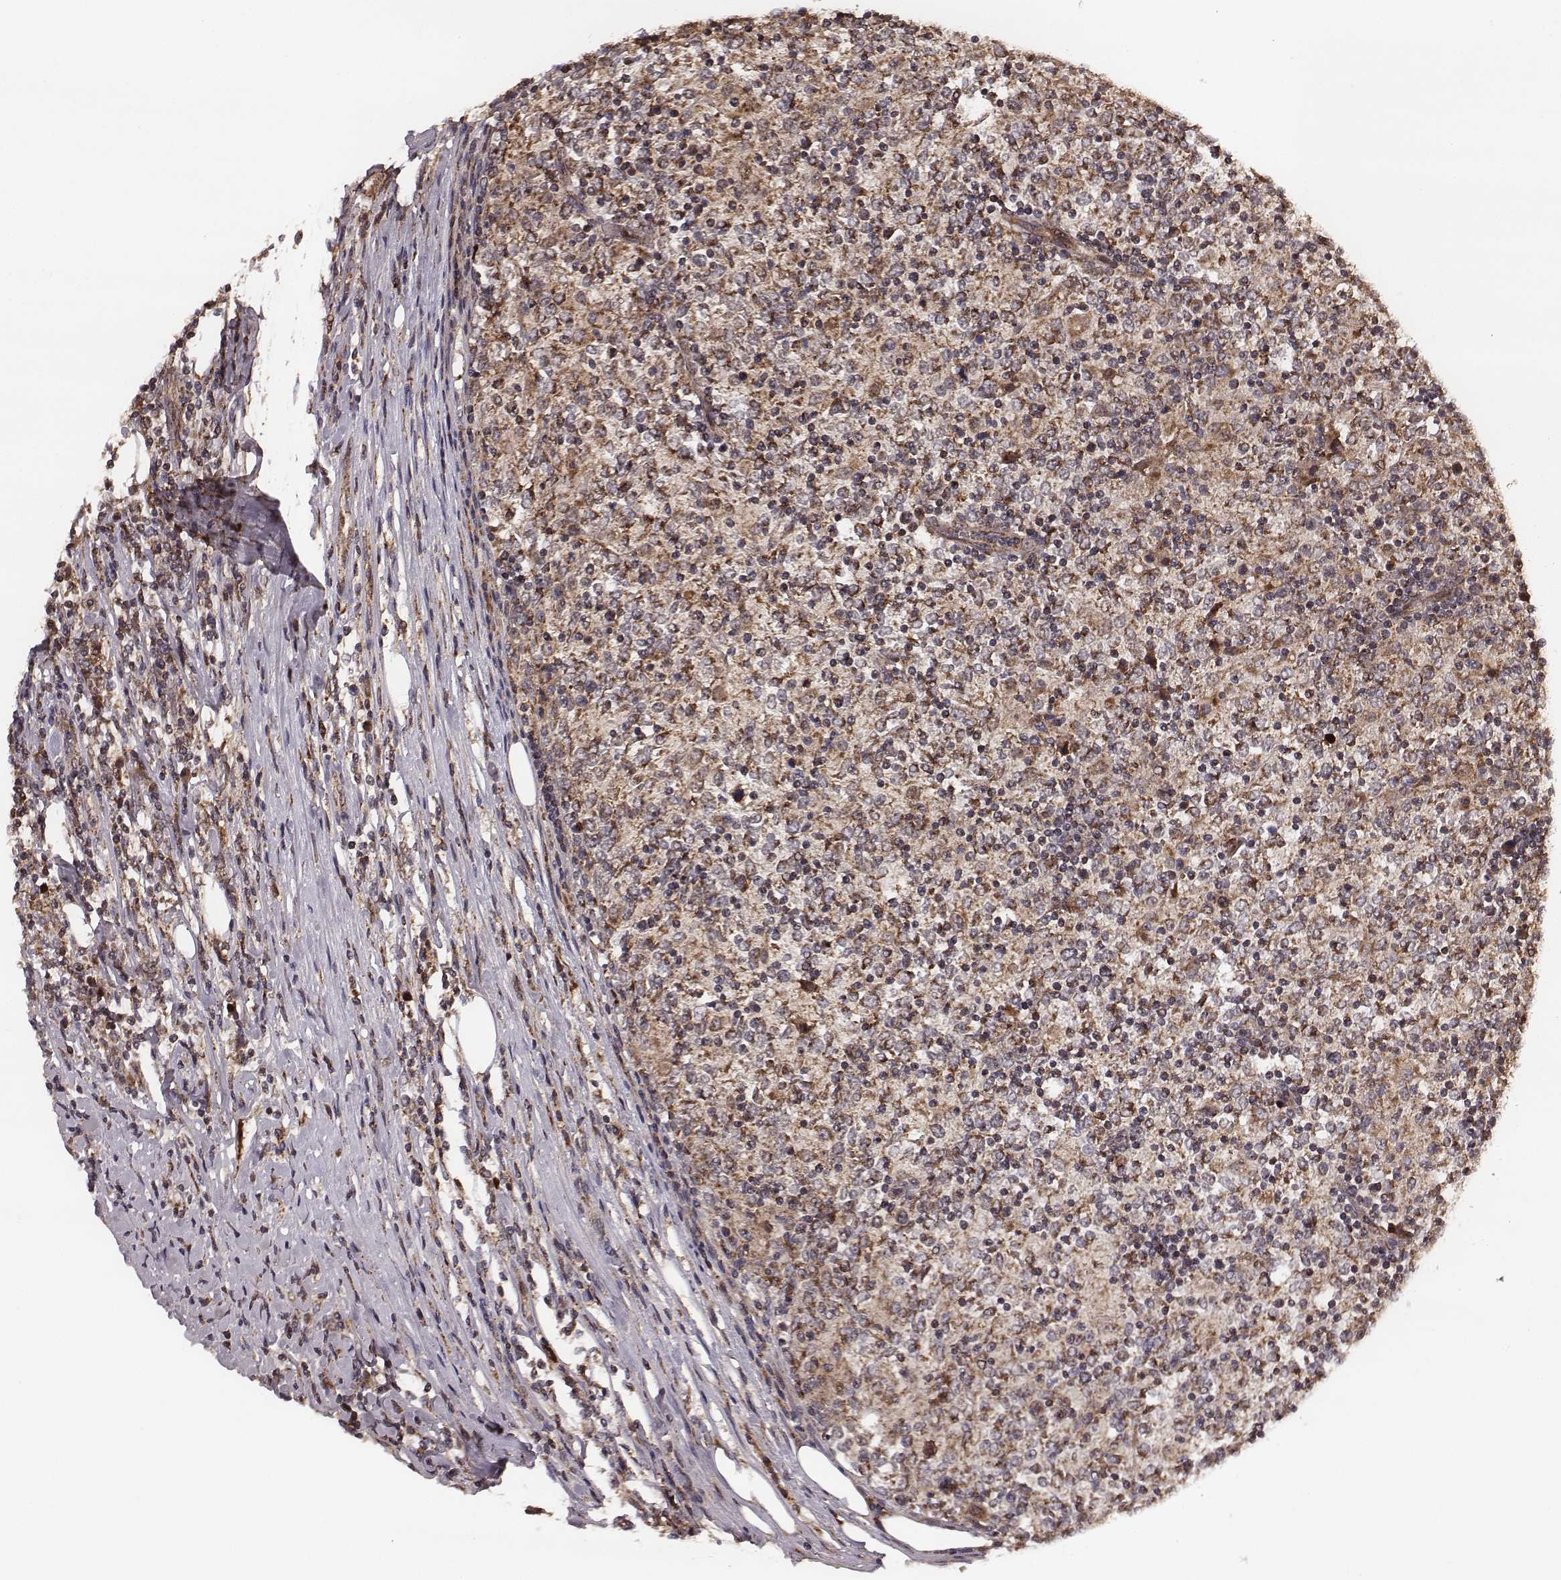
{"staining": {"intensity": "moderate", "quantity": "25%-75%", "location": "cytoplasmic/membranous"}, "tissue": "lymphoma", "cell_type": "Tumor cells", "image_type": "cancer", "snomed": [{"axis": "morphology", "description": "Malignant lymphoma, non-Hodgkin's type, High grade"}, {"axis": "topography", "description": "Lymph node"}], "caption": "Tumor cells exhibit moderate cytoplasmic/membranous expression in approximately 25%-75% of cells in high-grade malignant lymphoma, non-Hodgkin's type.", "gene": "ZDHHC21", "patient": {"sex": "female", "age": 84}}